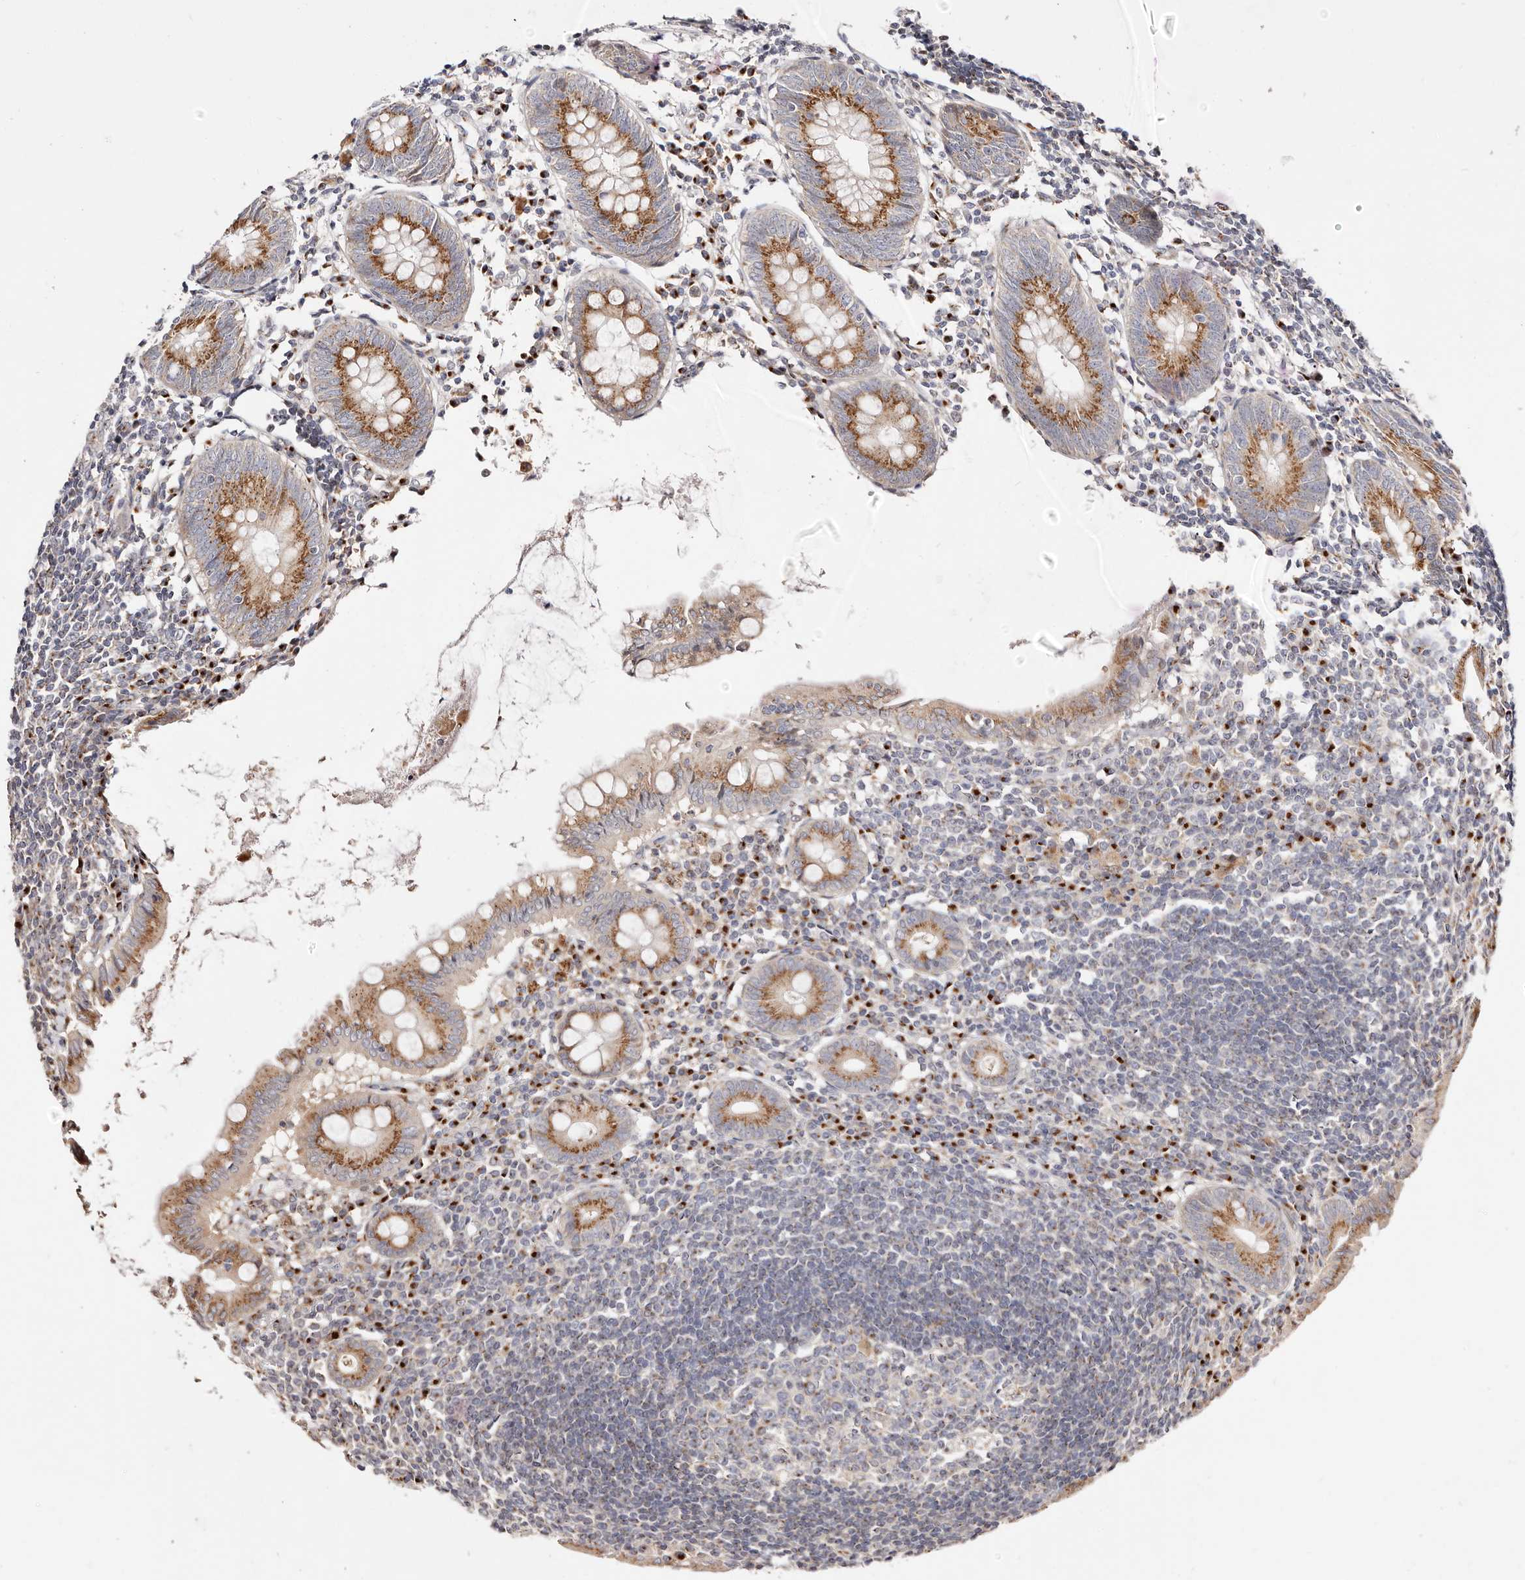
{"staining": {"intensity": "moderate", "quantity": ">75%", "location": "cytoplasmic/membranous"}, "tissue": "appendix", "cell_type": "Glandular cells", "image_type": "normal", "snomed": [{"axis": "morphology", "description": "Normal tissue, NOS"}, {"axis": "topography", "description": "Appendix"}], "caption": "Brown immunohistochemical staining in normal human appendix reveals moderate cytoplasmic/membranous positivity in approximately >75% of glandular cells.", "gene": "MAPK6", "patient": {"sex": "female", "age": 54}}